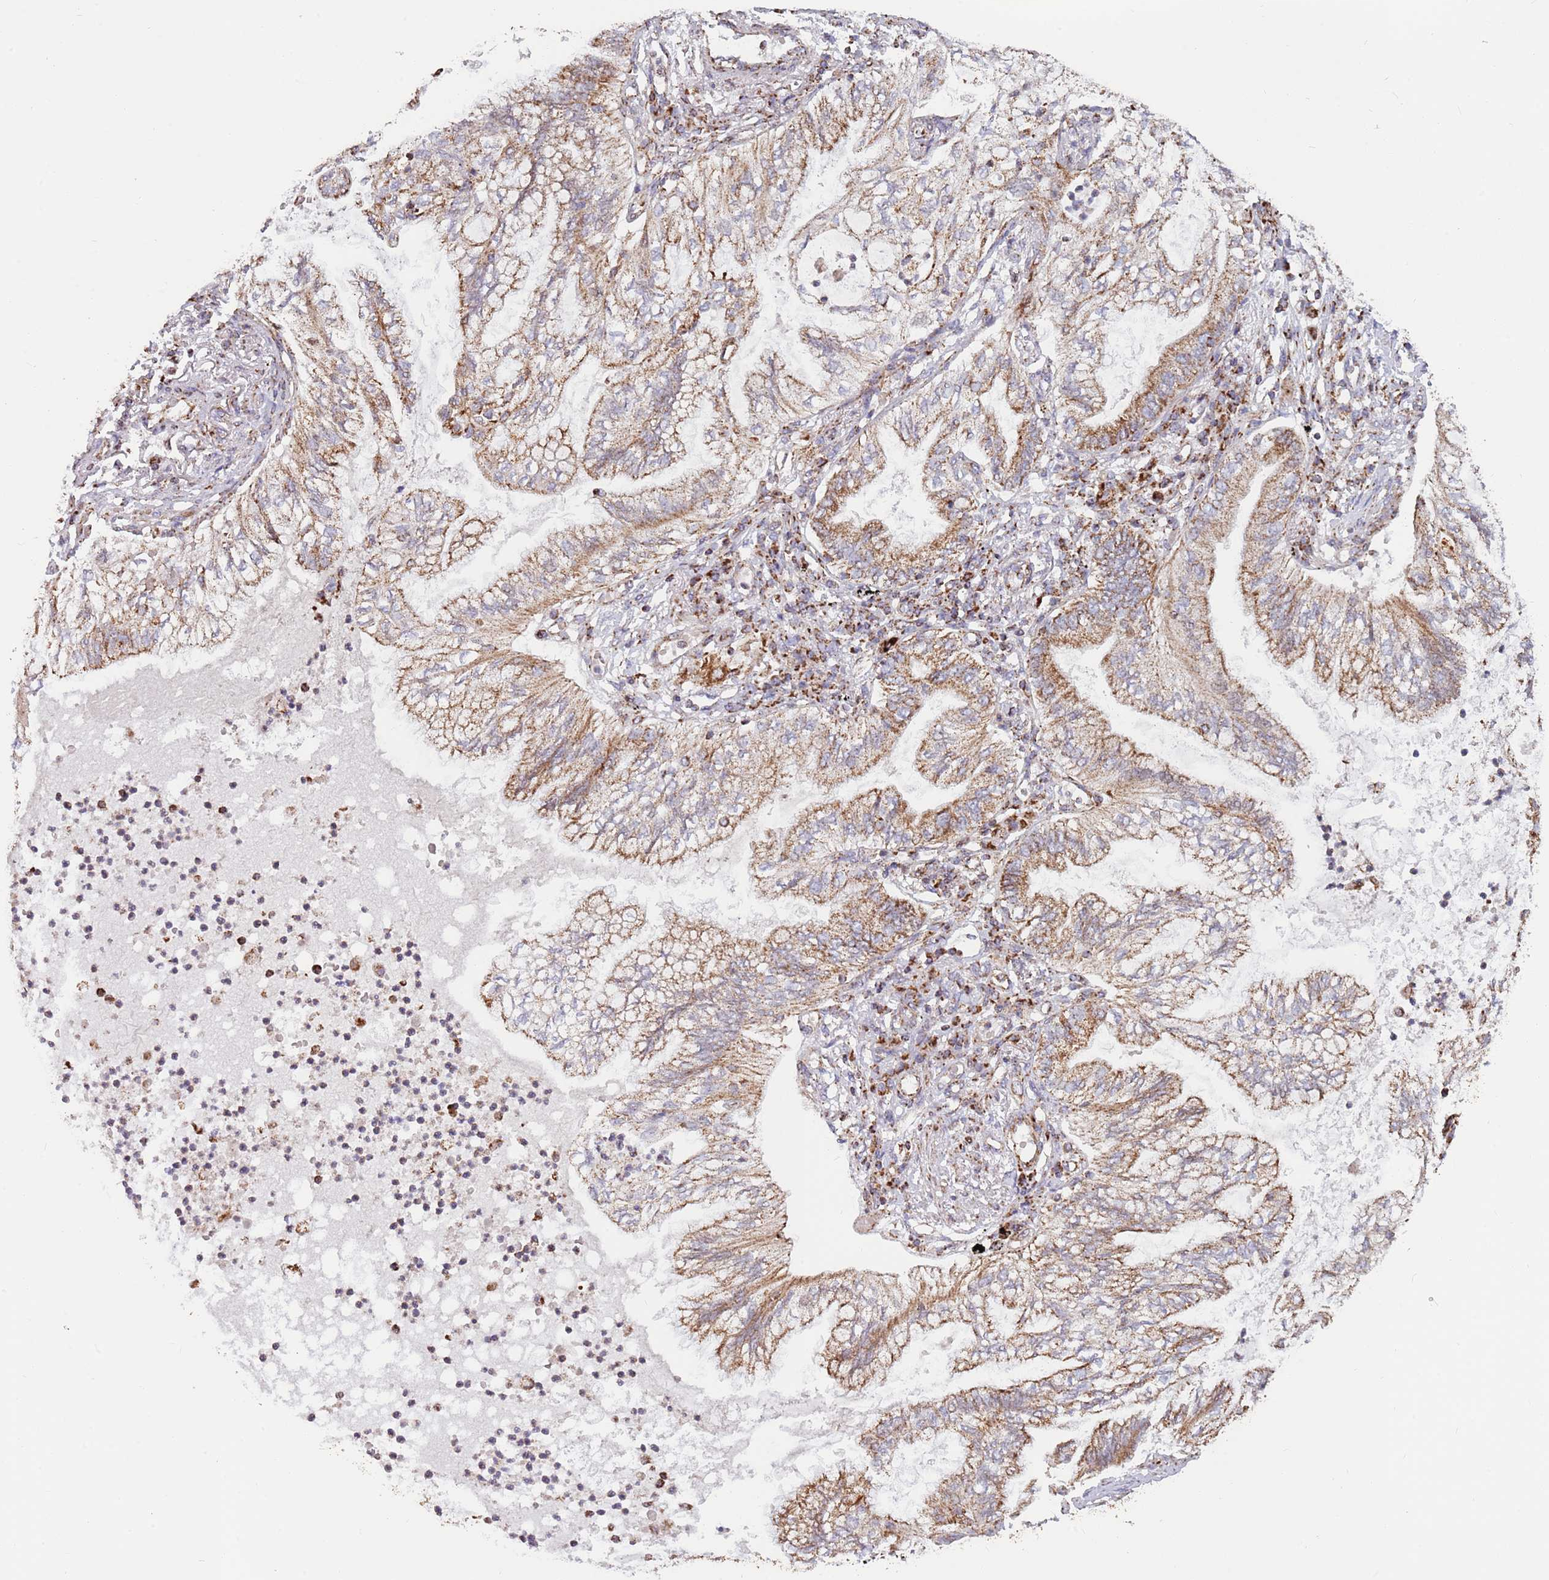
{"staining": {"intensity": "moderate", "quantity": ">75%", "location": "cytoplasmic/membranous"}, "tissue": "lung cancer", "cell_type": "Tumor cells", "image_type": "cancer", "snomed": [{"axis": "morphology", "description": "Normal tissue, NOS"}, {"axis": "morphology", "description": "Adenocarcinoma, NOS"}, {"axis": "topography", "description": "Bronchus"}, {"axis": "topography", "description": "Lung"}], "caption": "Immunohistochemistry (IHC) (DAB (3,3'-diaminobenzidine)) staining of human lung adenocarcinoma reveals moderate cytoplasmic/membranous protein positivity in approximately >75% of tumor cells.", "gene": "ATP5PD", "patient": {"sex": "female", "age": 70}}